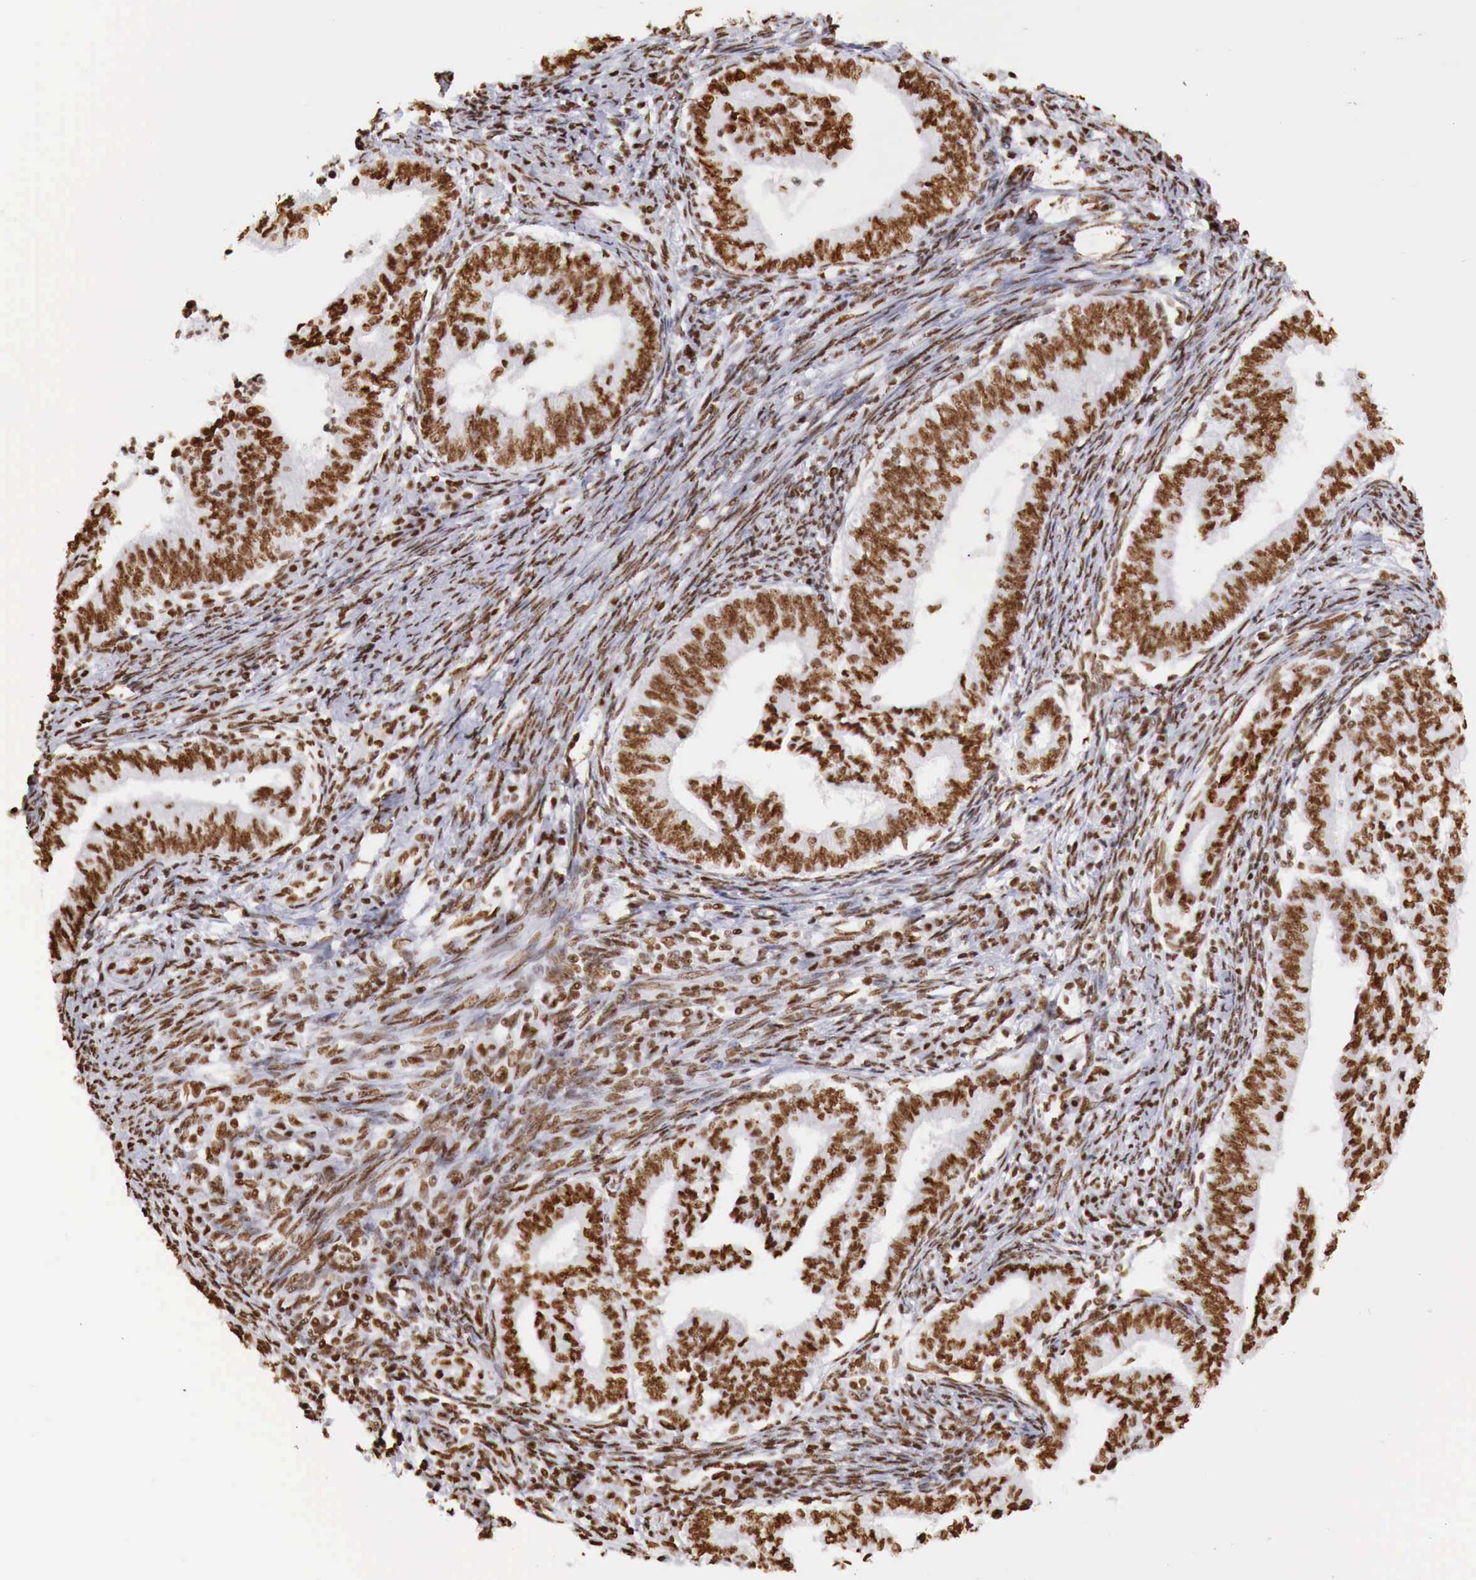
{"staining": {"intensity": "strong", "quantity": ">75%", "location": "nuclear"}, "tissue": "endometrial cancer", "cell_type": "Tumor cells", "image_type": "cancer", "snomed": [{"axis": "morphology", "description": "Adenocarcinoma, NOS"}, {"axis": "topography", "description": "Endometrium"}], "caption": "Protein analysis of adenocarcinoma (endometrial) tissue demonstrates strong nuclear expression in approximately >75% of tumor cells.", "gene": "DKC1", "patient": {"sex": "female", "age": 66}}